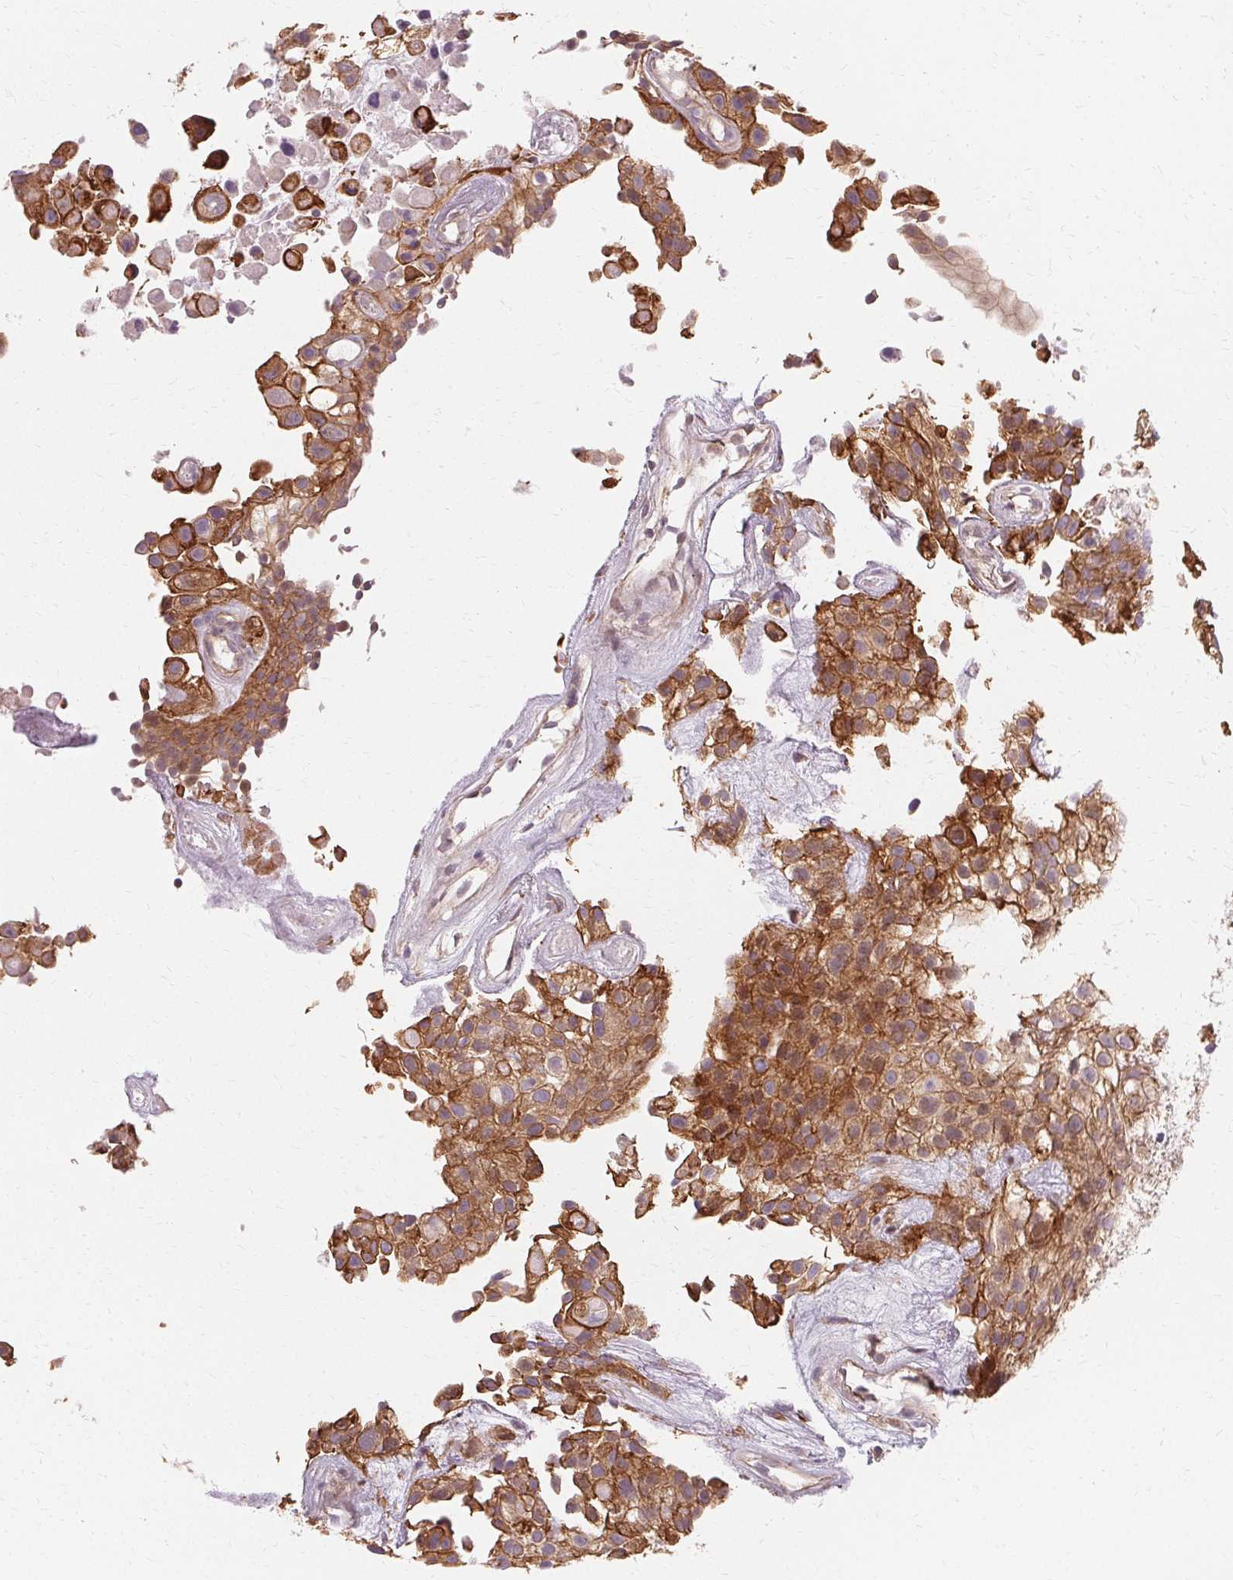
{"staining": {"intensity": "moderate", "quantity": ">75%", "location": "cytoplasmic/membranous"}, "tissue": "urothelial cancer", "cell_type": "Tumor cells", "image_type": "cancer", "snomed": [{"axis": "morphology", "description": "Urothelial carcinoma, High grade"}, {"axis": "topography", "description": "Urinary bladder"}], "caption": "High-grade urothelial carcinoma stained with a protein marker exhibits moderate staining in tumor cells.", "gene": "USP8", "patient": {"sex": "male", "age": 56}}